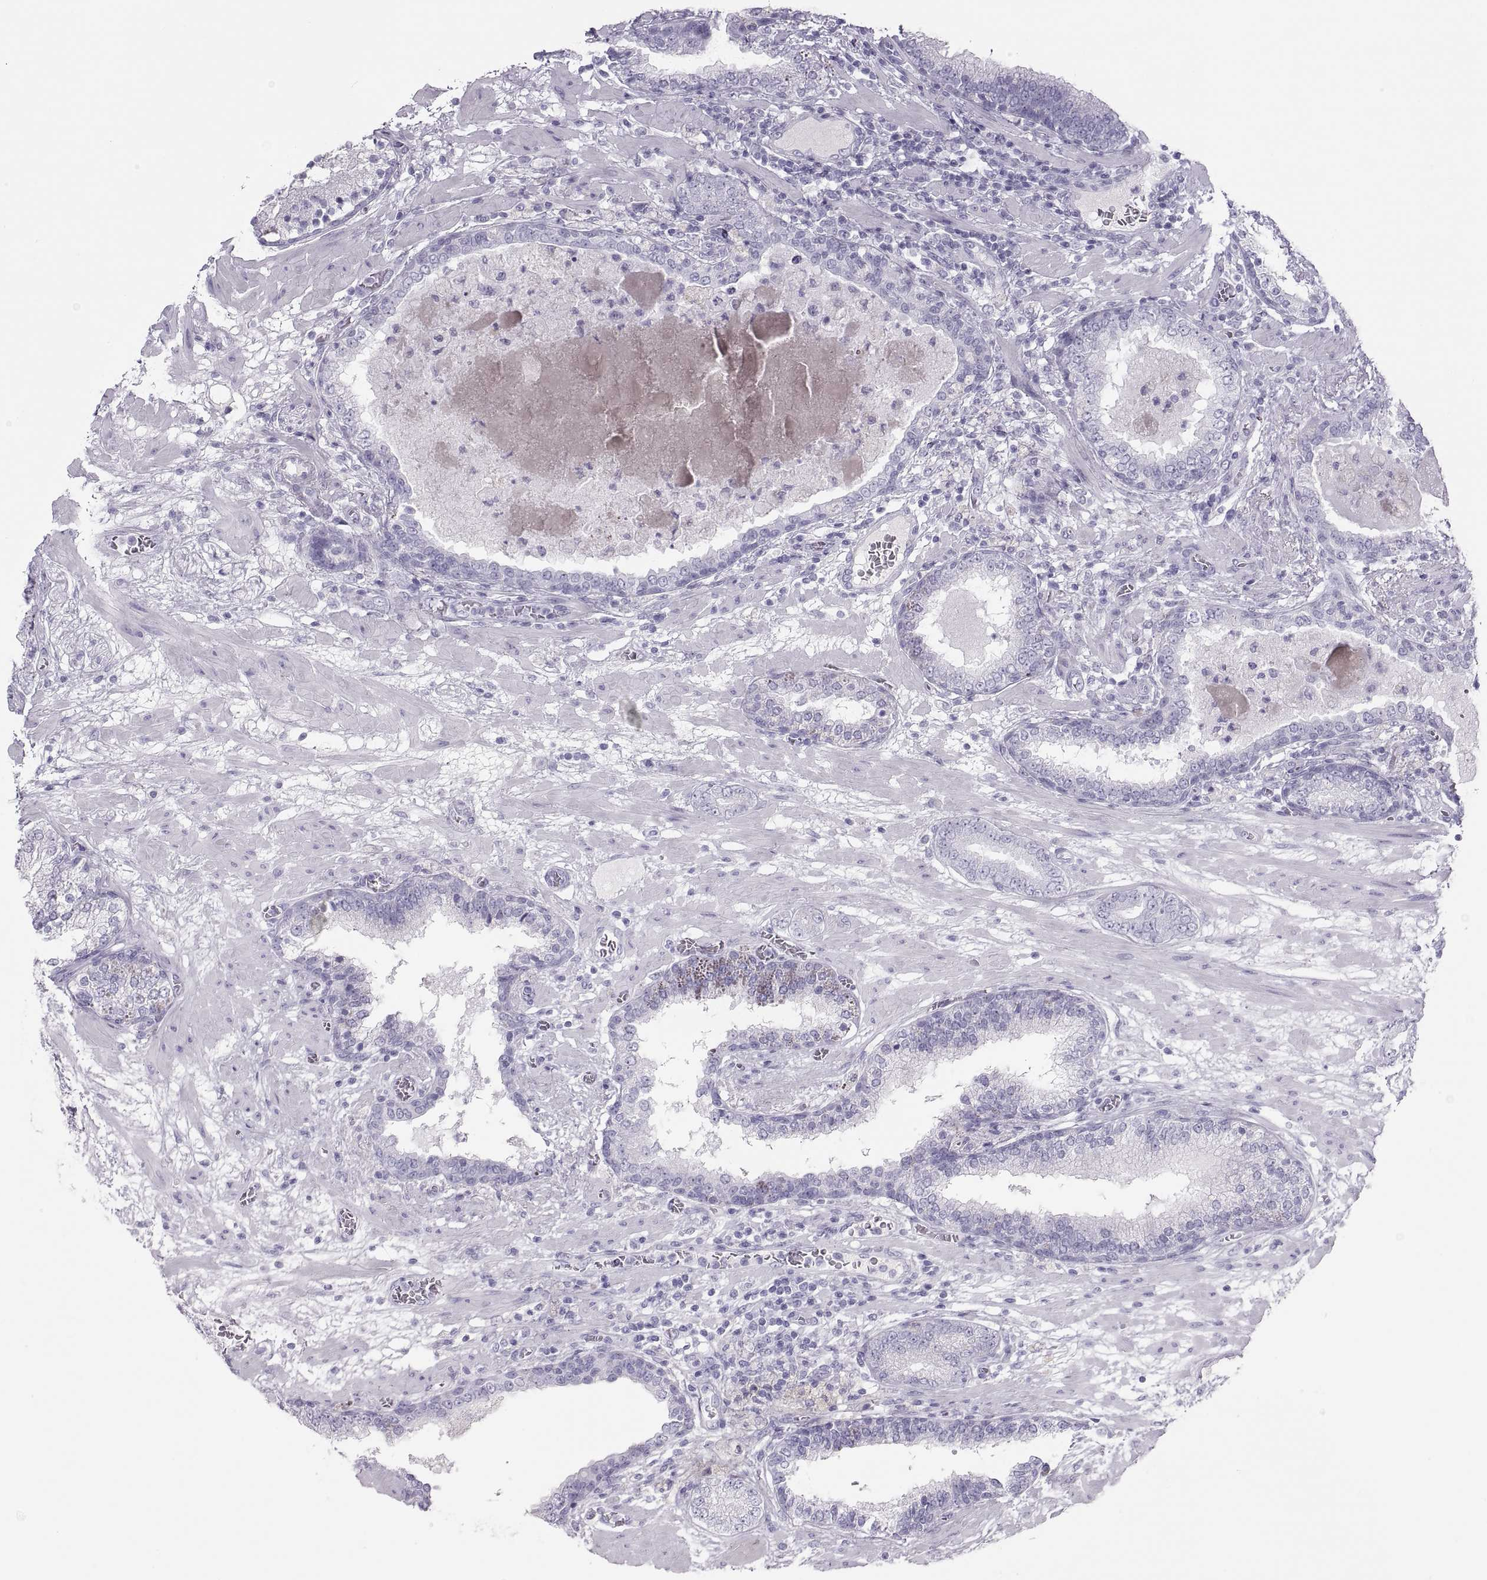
{"staining": {"intensity": "negative", "quantity": "none", "location": "none"}, "tissue": "prostate cancer", "cell_type": "Tumor cells", "image_type": "cancer", "snomed": [{"axis": "morphology", "description": "Adenocarcinoma, Low grade"}, {"axis": "topography", "description": "Prostate"}], "caption": "Immunohistochemistry (IHC) micrograph of neoplastic tissue: human prostate cancer stained with DAB (3,3'-diaminobenzidine) shows no significant protein positivity in tumor cells.", "gene": "SEMG1", "patient": {"sex": "male", "age": 60}}